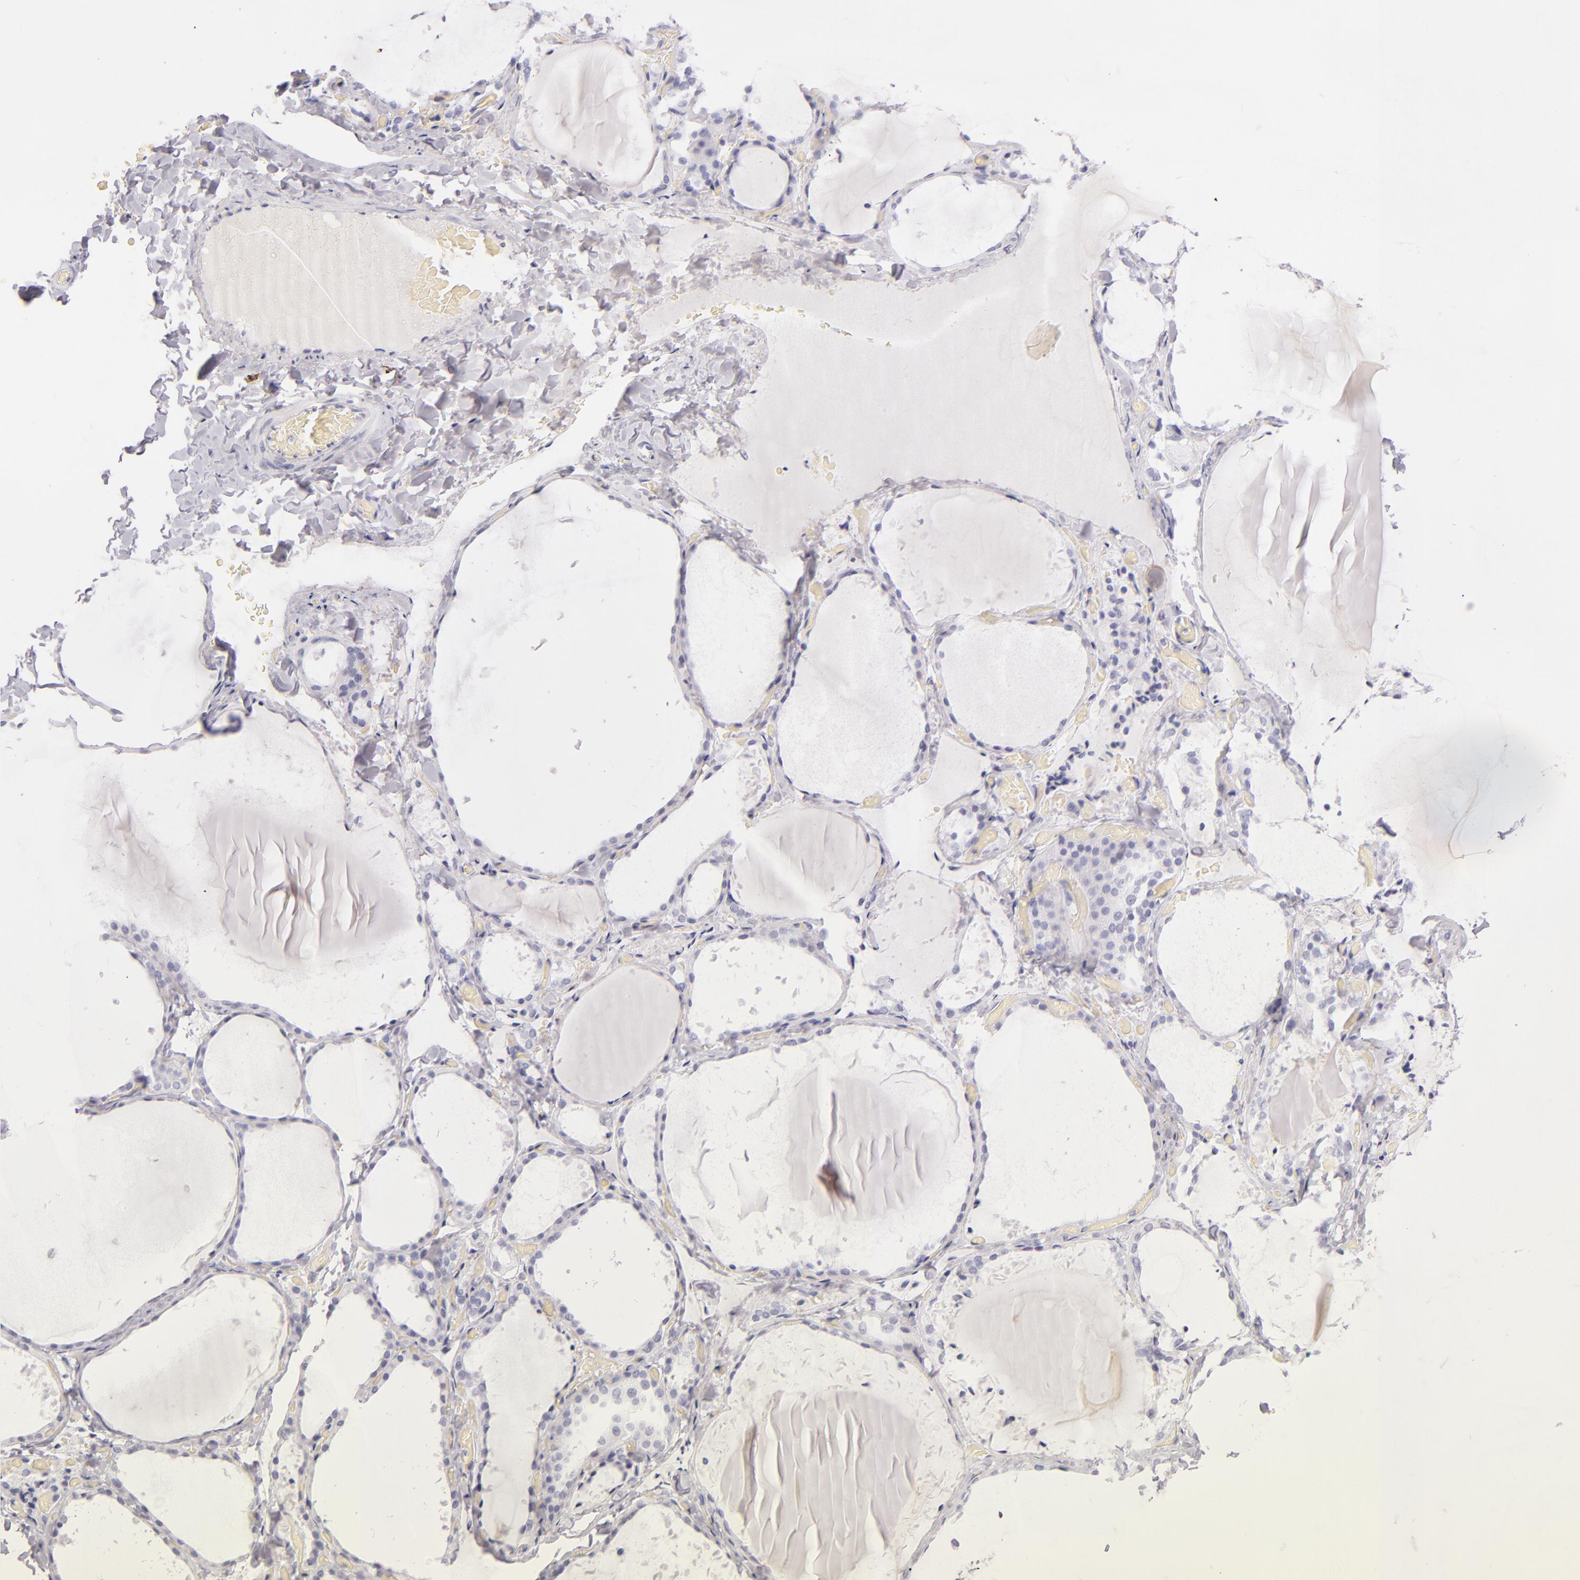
{"staining": {"intensity": "negative", "quantity": "none", "location": "none"}, "tissue": "thyroid gland", "cell_type": "Glandular cells", "image_type": "normal", "snomed": [{"axis": "morphology", "description": "Normal tissue, NOS"}, {"axis": "topography", "description": "Thyroid gland"}], "caption": "An image of human thyroid gland is negative for staining in glandular cells. (Immunohistochemistry, brightfield microscopy, high magnification).", "gene": "TPSD1", "patient": {"sex": "female", "age": 22}}